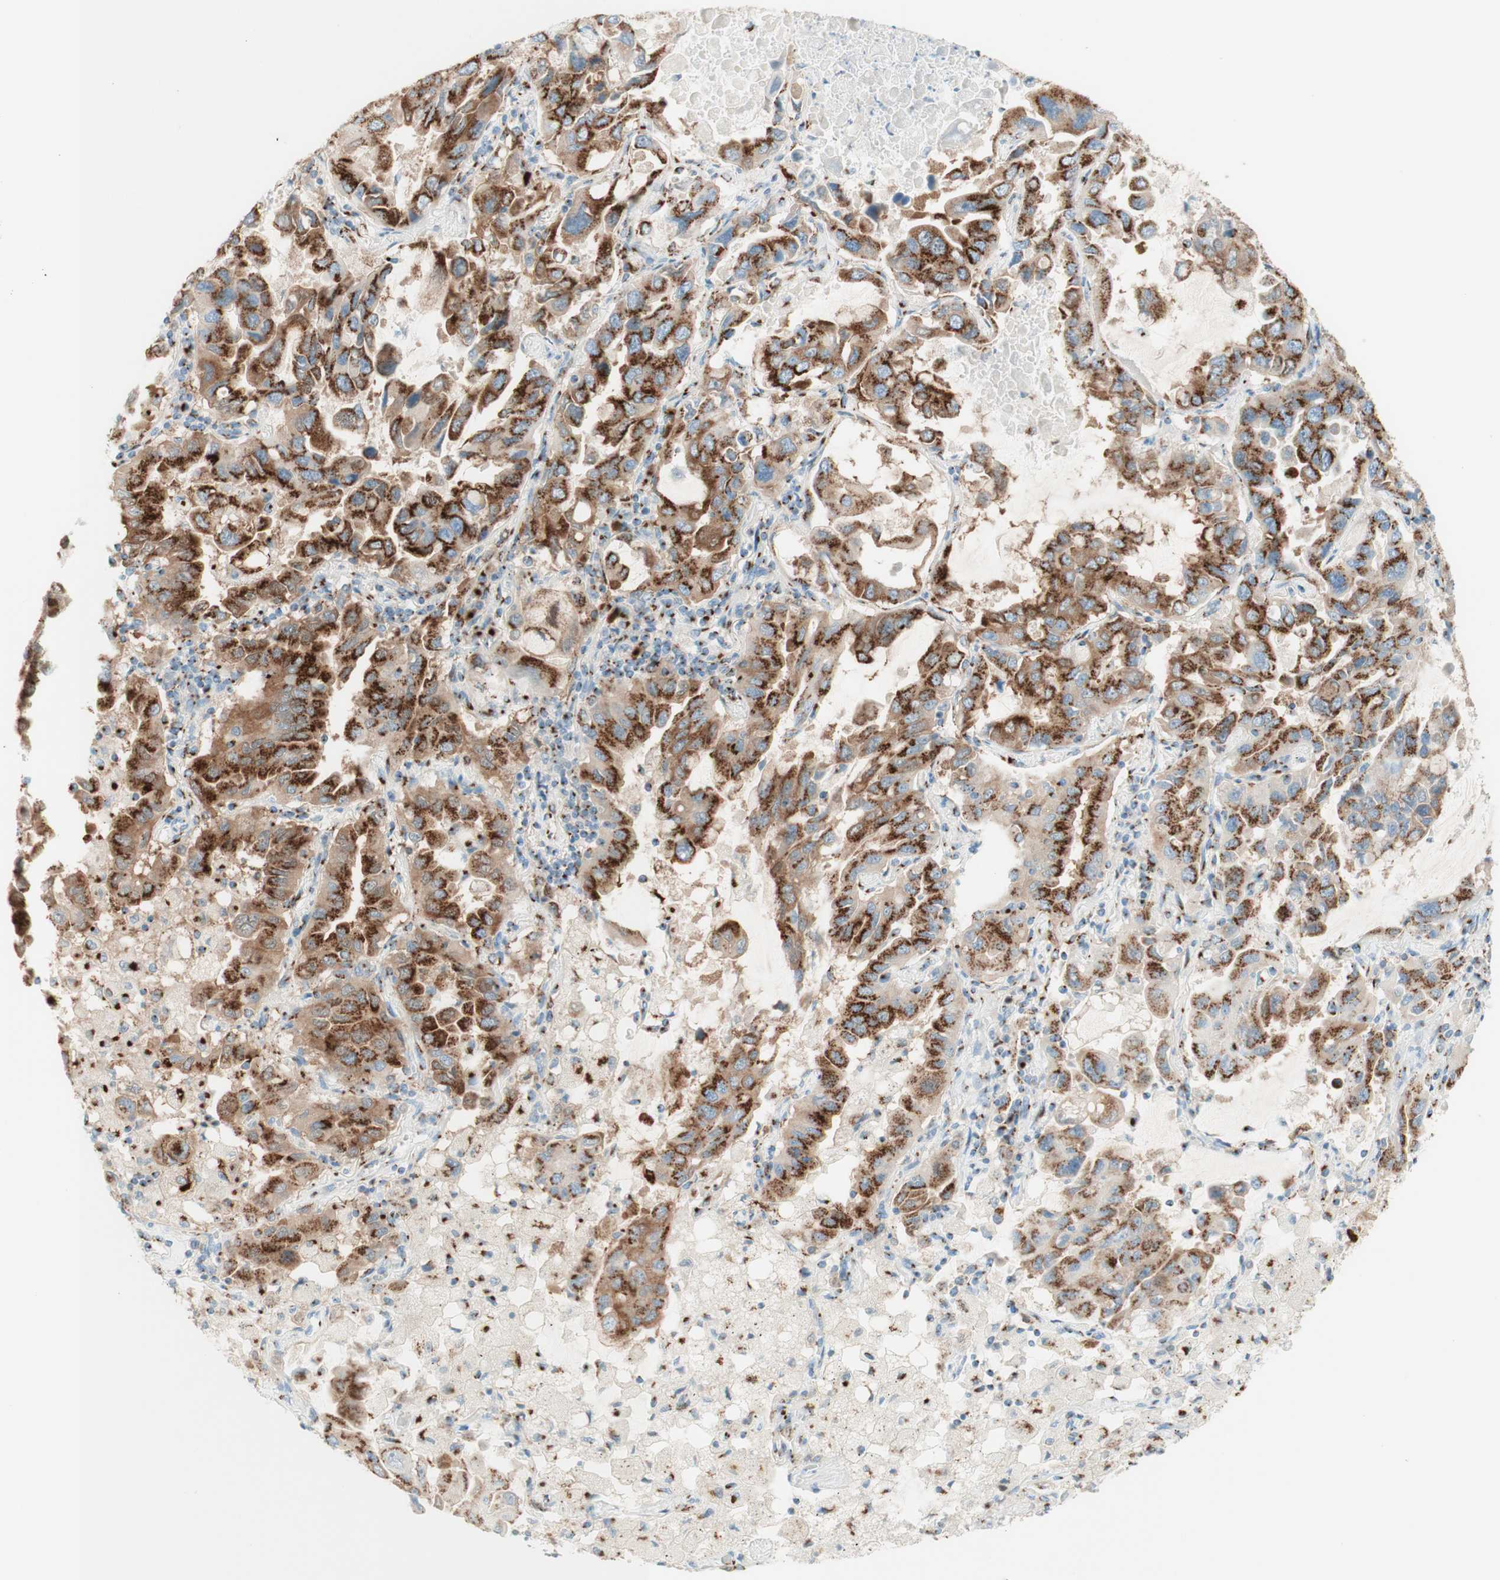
{"staining": {"intensity": "strong", "quantity": ">75%", "location": "cytoplasmic/membranous"}, "tissue": "lung cancer", "cell_type": "Tumor cells", "image_type": "cancer", "snomed": [{"axis": "morphology", "description": "Adenocarcinoma, NOS"}, {"axis": "topography", "description": "Lung"}], "caption": "A brown stain highlights strong cytoplasmic/membranous staining of a protein in lung cancer tumor cells.", "gene": "GOLGB1", "patient": {"sex": "male", "age": 64}}